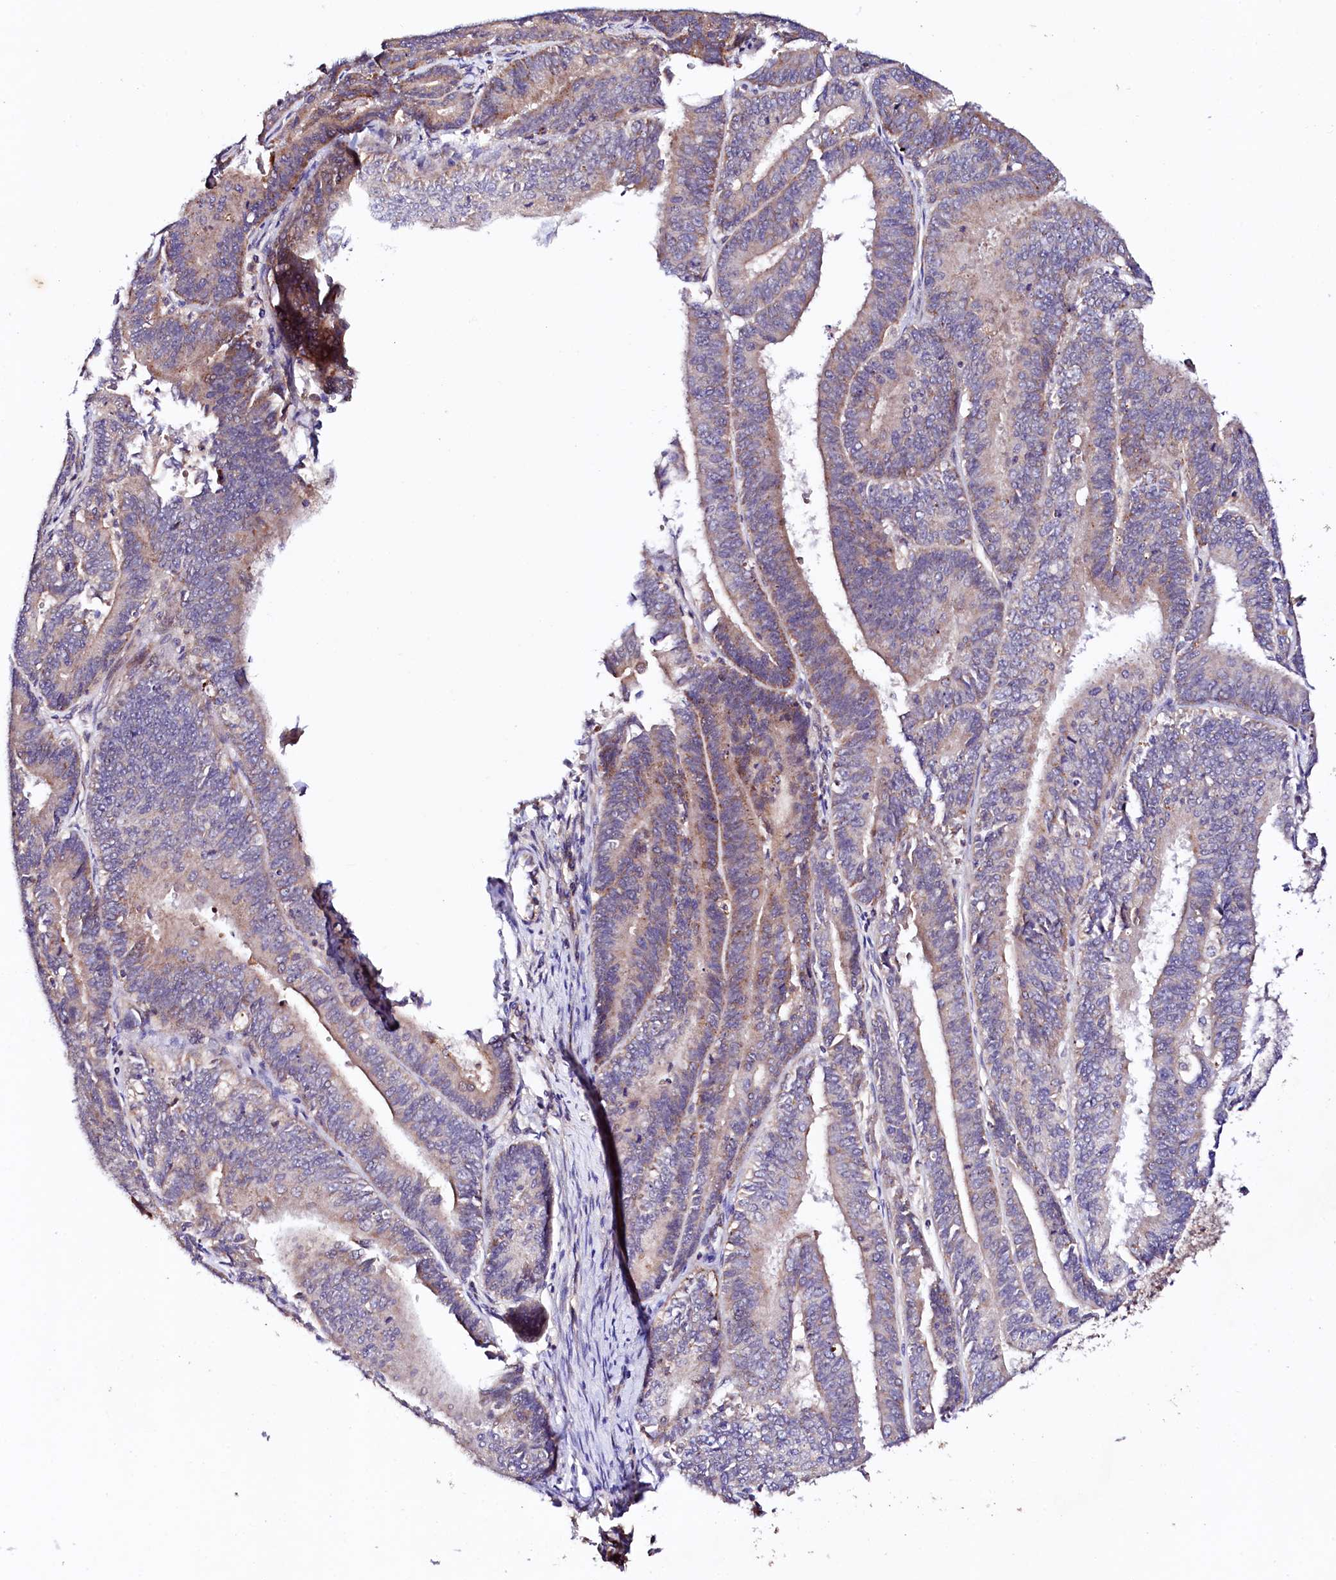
{"staining": {"intensity": "weak", "quantity": "<25%", "location": "cytoplasmic/membranous"}, "tissue": "endometrial cancer", "cell_type": "Tumor cells", "image_type": "cancer", "snomed": [{"axis": "morphology", "description": "Adenocarcinoma, NOS"}, {"axis": "topography", "description": "Endometrium"}], "caption": "Endometrial adenocarcinoma stained for a protein using IHC displays no positivity tumor cells.", "gene": "UBE3C", "patient": {"sex": "female", "age": 73}}